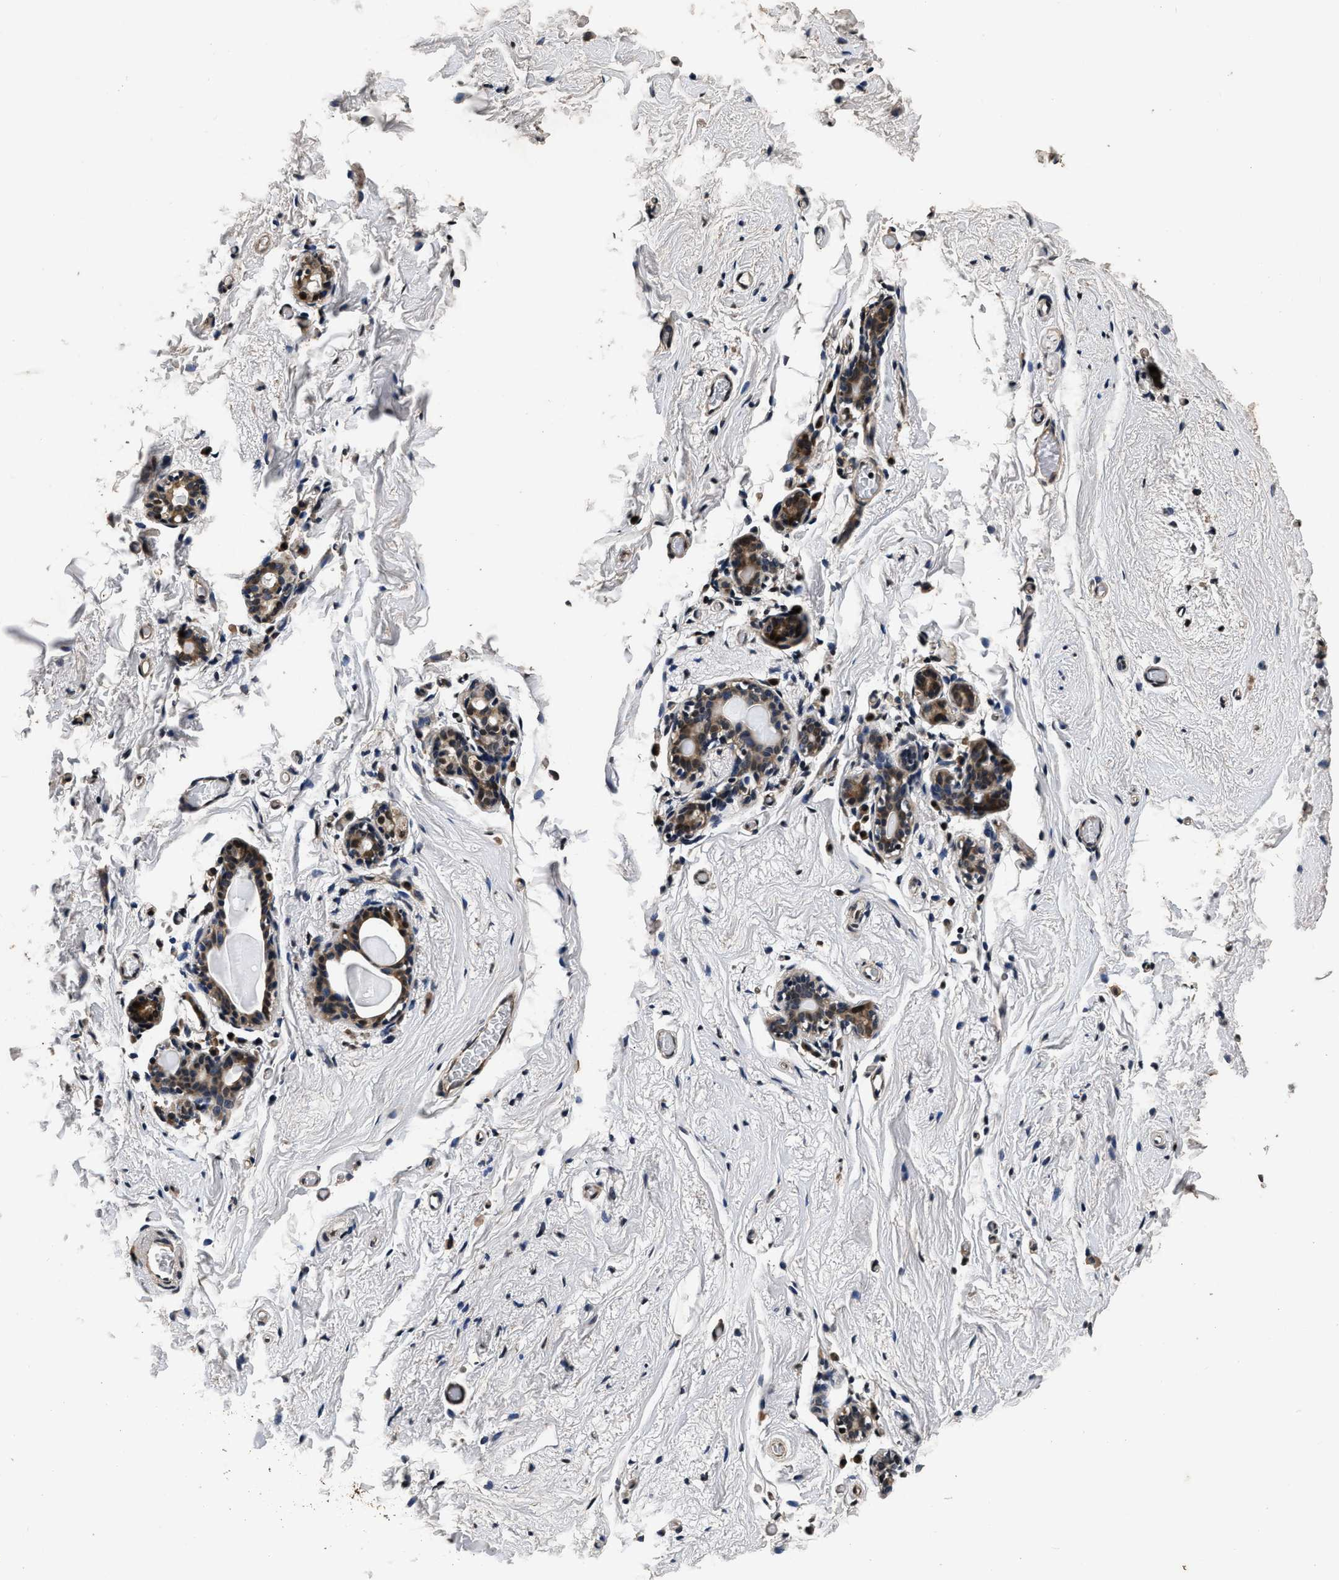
{"staining": {"intensity": "negative", "quantity": "none", "location": "none"}, "tissue": "breast", "cell_type": "Adipocytes", "image_type": "normal", "snomed": [{"axis": "morphology", "description": "Normal tissue, NOS"}, {"axis": "topography", "description": "Breast"}], "caption": "The immunohistochemistry (IHC) micrograph has no significant expression in adipocytes of breast.", "gene": "CSTF1", "patient": {"sex": "female", "age": 62}}